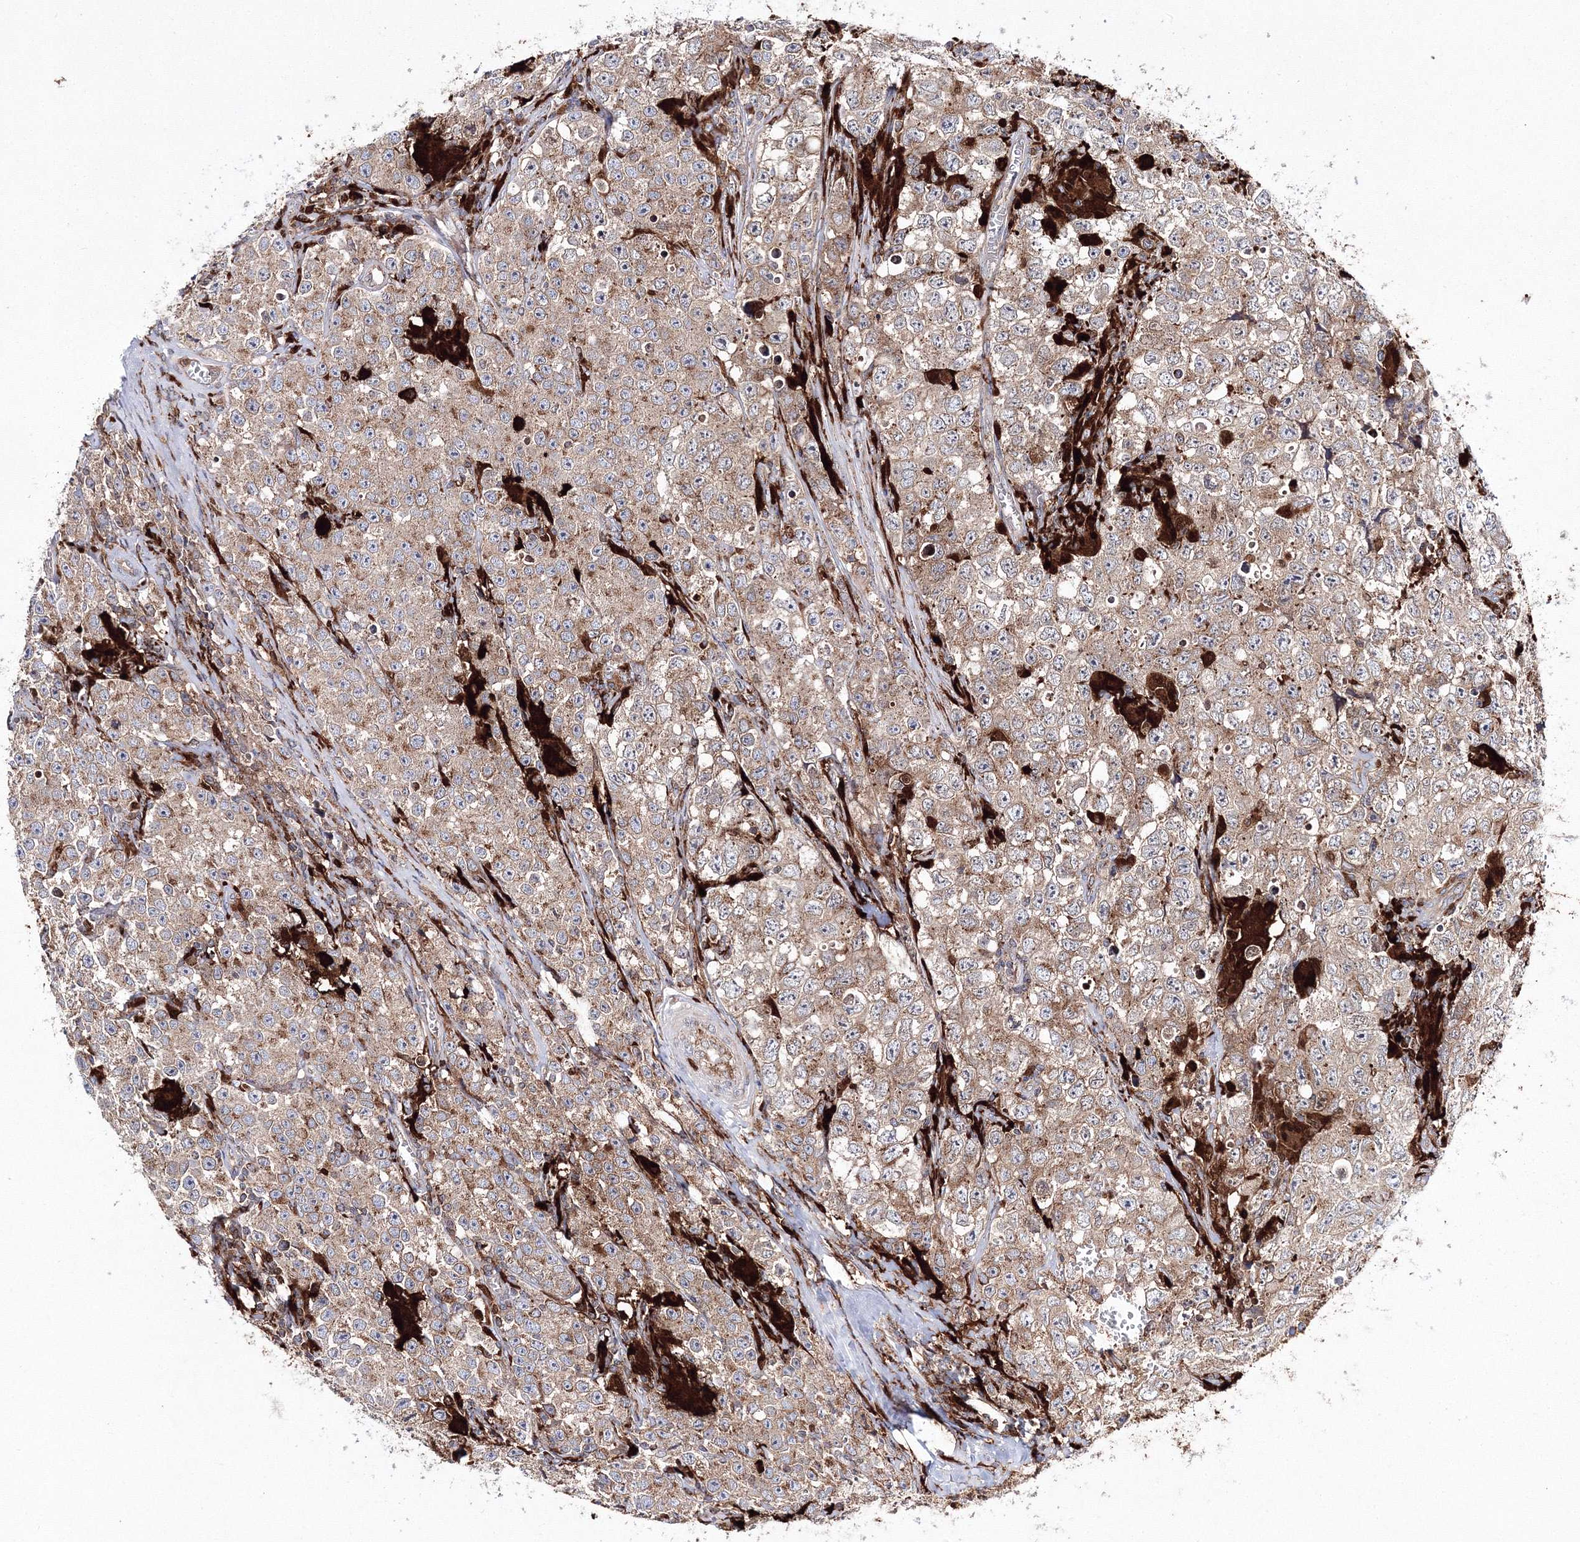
{"staining": {"intensity": "weak", "quantity": "25%-75%", "location": "cytoplasmic/membranous"}, "tissue": "testis cancer", "cell_type": "Tumor cells", "image_type": "cancer", "snomed": [{"axis": "morphology", "description": "Seminoma, NOS"}, {"axis": "morphology", "description": "Carcinoma, Embryonal, NOS"}, {"axis": "topography", "description": "Testis"}], "caption": "Human testis cancer stained with a protein marker demonstrates weak staining in tumor cells.", "gene": "ARCN1", "patient": {"sex": "male", "age": 43}}